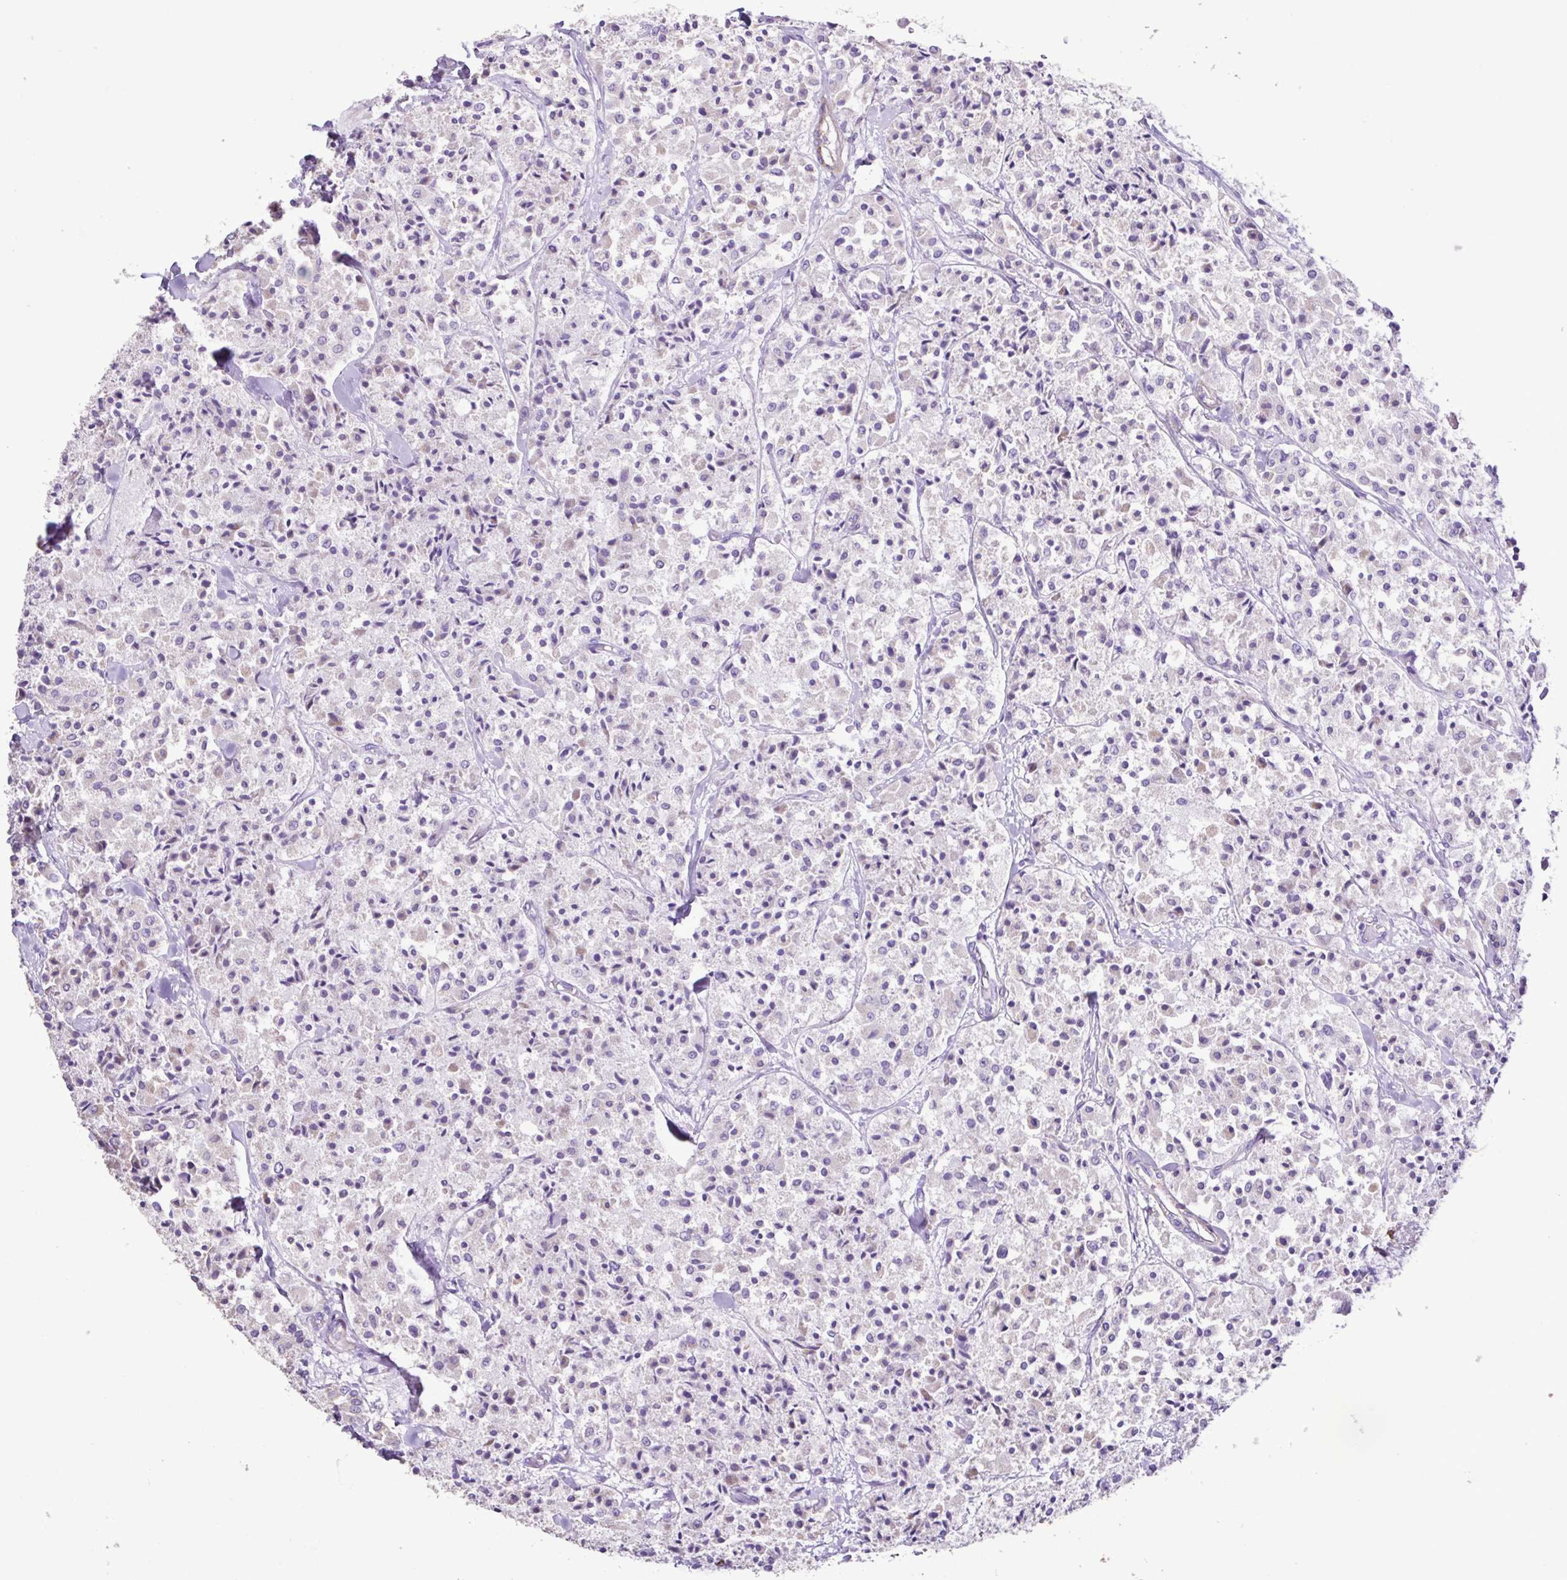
{"staining": {"intensity": "moderate", "quantity": "<25%", "location": "cytoplasmic/membranous"}, "tissue": "carcinoid", "cell_type": "Tumor cells", "image_type": "cancer", "snomed": [{"axis": "morphology", "description": "Carcinoid, malignant, NOS"}, {"axis": "topography", "description": "Lung"}], "caption": "Carcinoid (malignant) tissue demonstrates moderate cytoplasmic/membranous staining in about <25% of tumor cells, visualized by immunohistochemistry.", "gene": "PLA2G4E", "patient": {"sex": "male", "age": 71}}